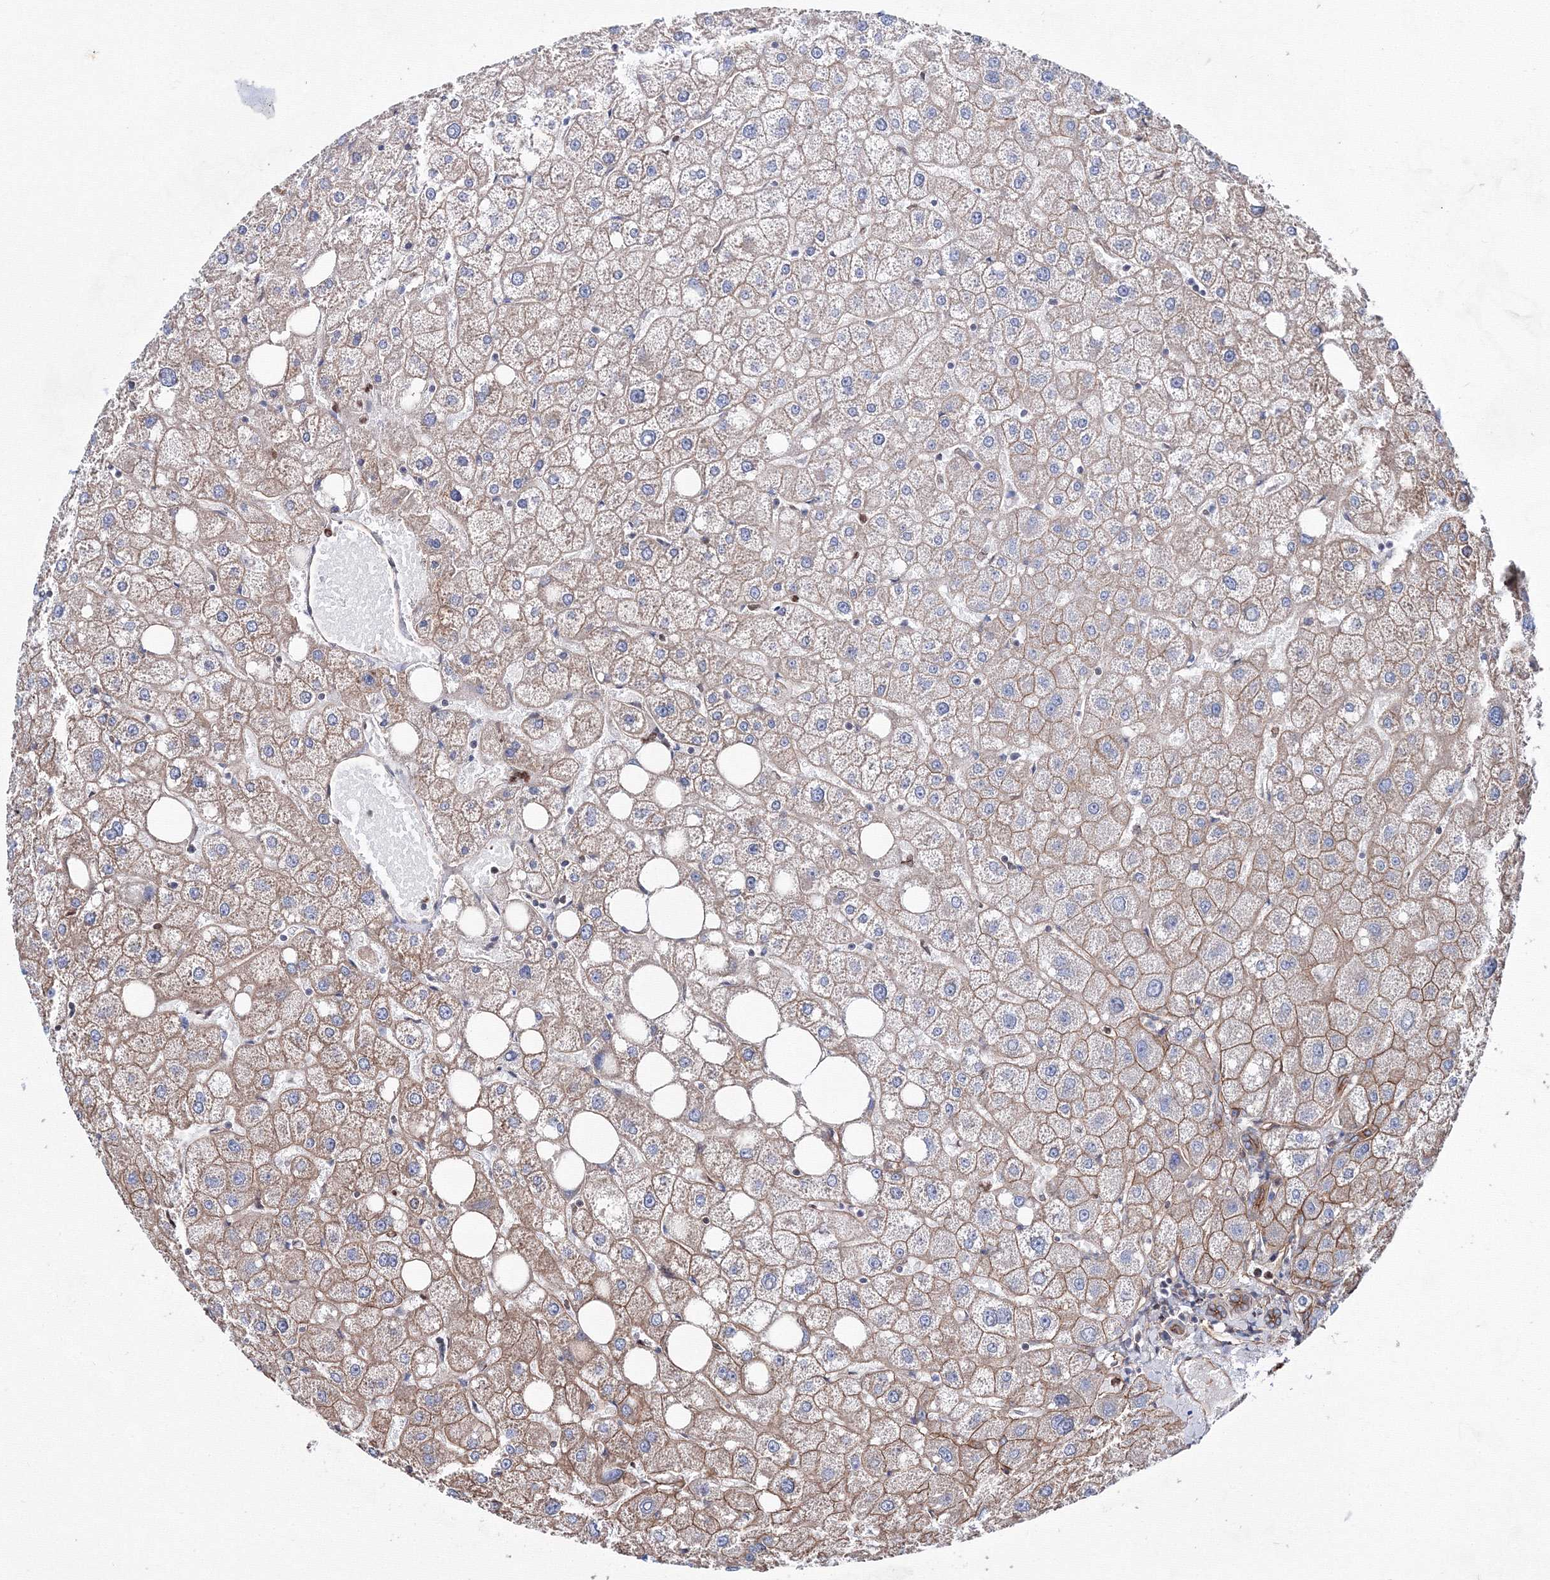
{"staining": {"intensity": "moderate", "quantity": "25%-75%", "location": "cytoplasmic/membranous"}, "tissue": "liver", "cell_type": "Cholangiocytes", "image_type": "normal", "snomed": [{"axis": "morphology", "description": "Normal tissue, NOS"}, {"axis": "topography", "description": "Liver"}], "caption": "A medium amount of moderate cytoplasmic/membranous staining is seen in about 25%-75% of cholangiocytes in benign liver. The staining is performed using DAB (3,3'-diaminobenzidine) brown chromogen to label protein expression. The nuclei are counter-stained blue using hematoxylin.", "gene": "ANKRD37", "patient": {"sex": "male", "age": 73}}